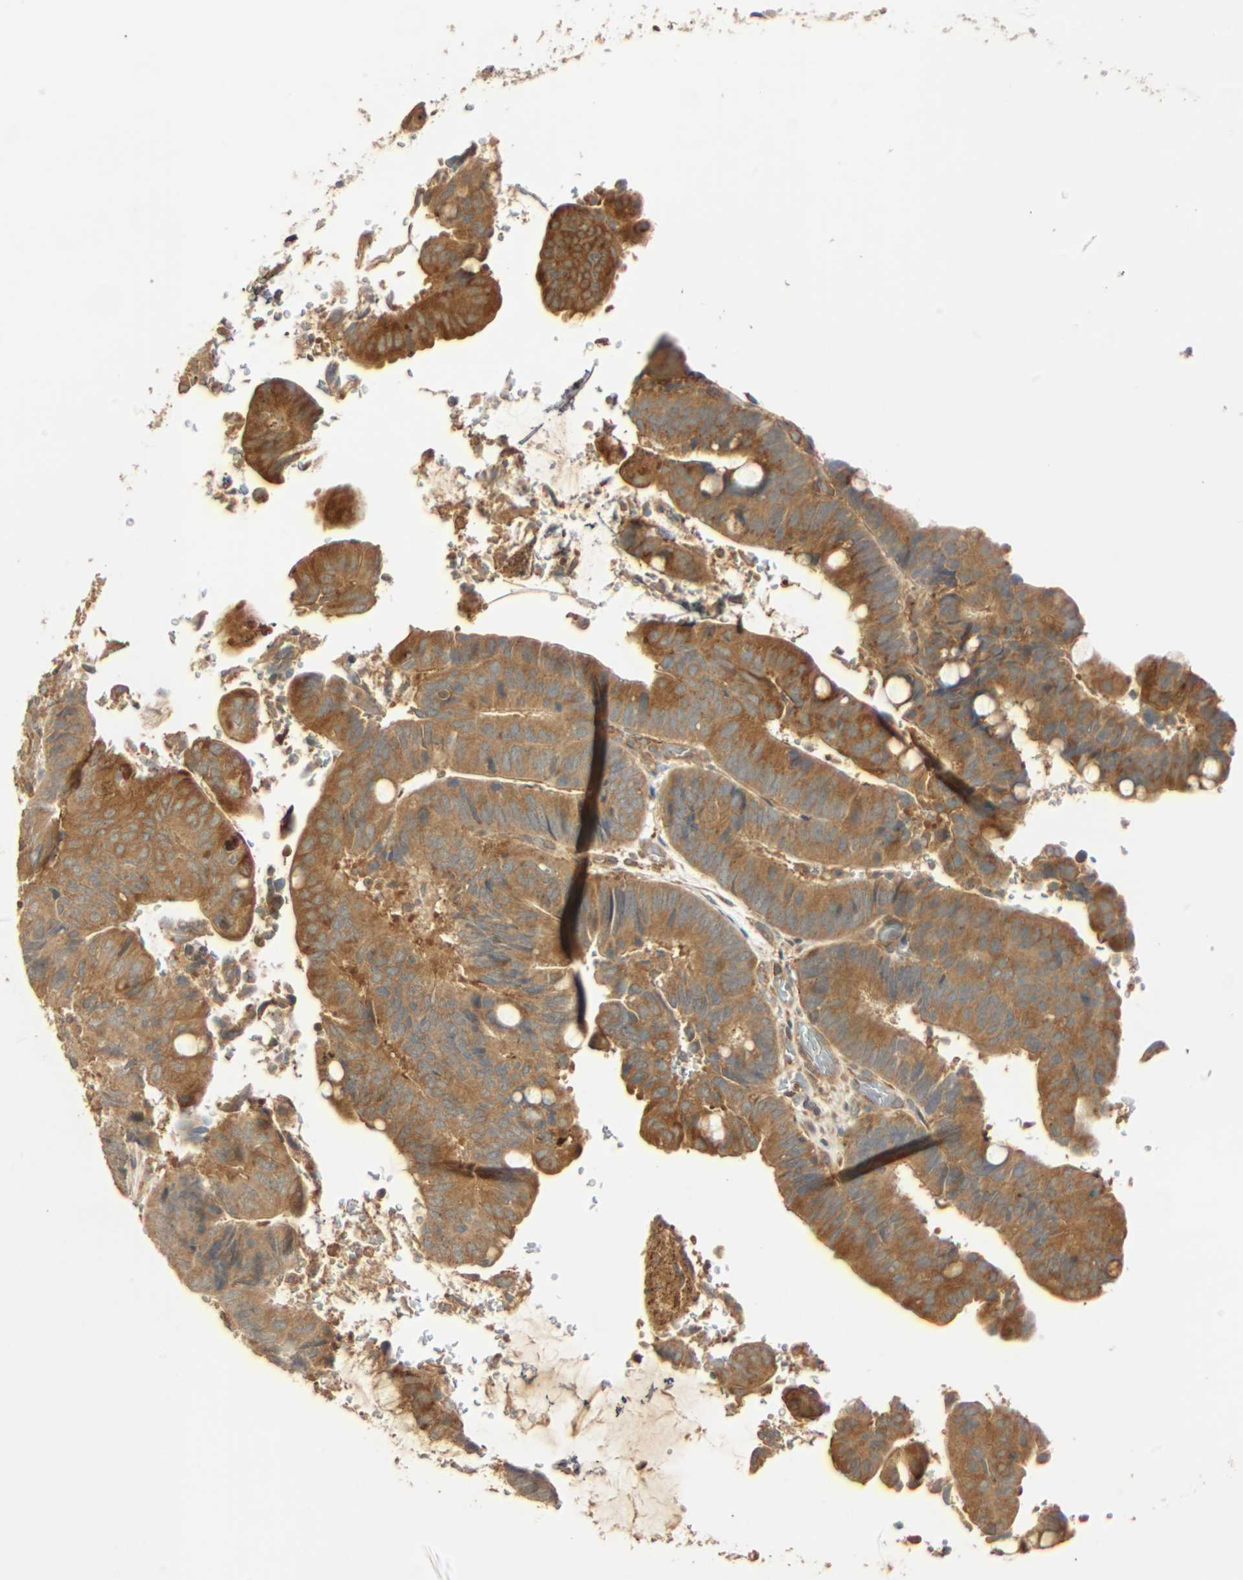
{"staining": {"intensity": "strong", "quantity": ">75%", "location": "cytoplasmic/membranous"}, "tissue": "colorectal cancer", "cell_type": "Tumor cells", "image_type": "cancer", "snomed": [{"axis": "morphology", "description": "Normal tissue, NOS"}, {"axis": "morphology", "description": "Adenocarcinoma, NOS"}, {"axis": "topography", "description": "Rectum"}, {"axis": "topography", "description": "Peripheral nerve tissue"}], "caption": "Immunohistochemical staining of human colorectal cancer displays strong cytoplasmic/membranous protein staining in approximately >75% of tumor cells.", "gene": "GALK1", "patient": {"sex": "male", "age": 92}}